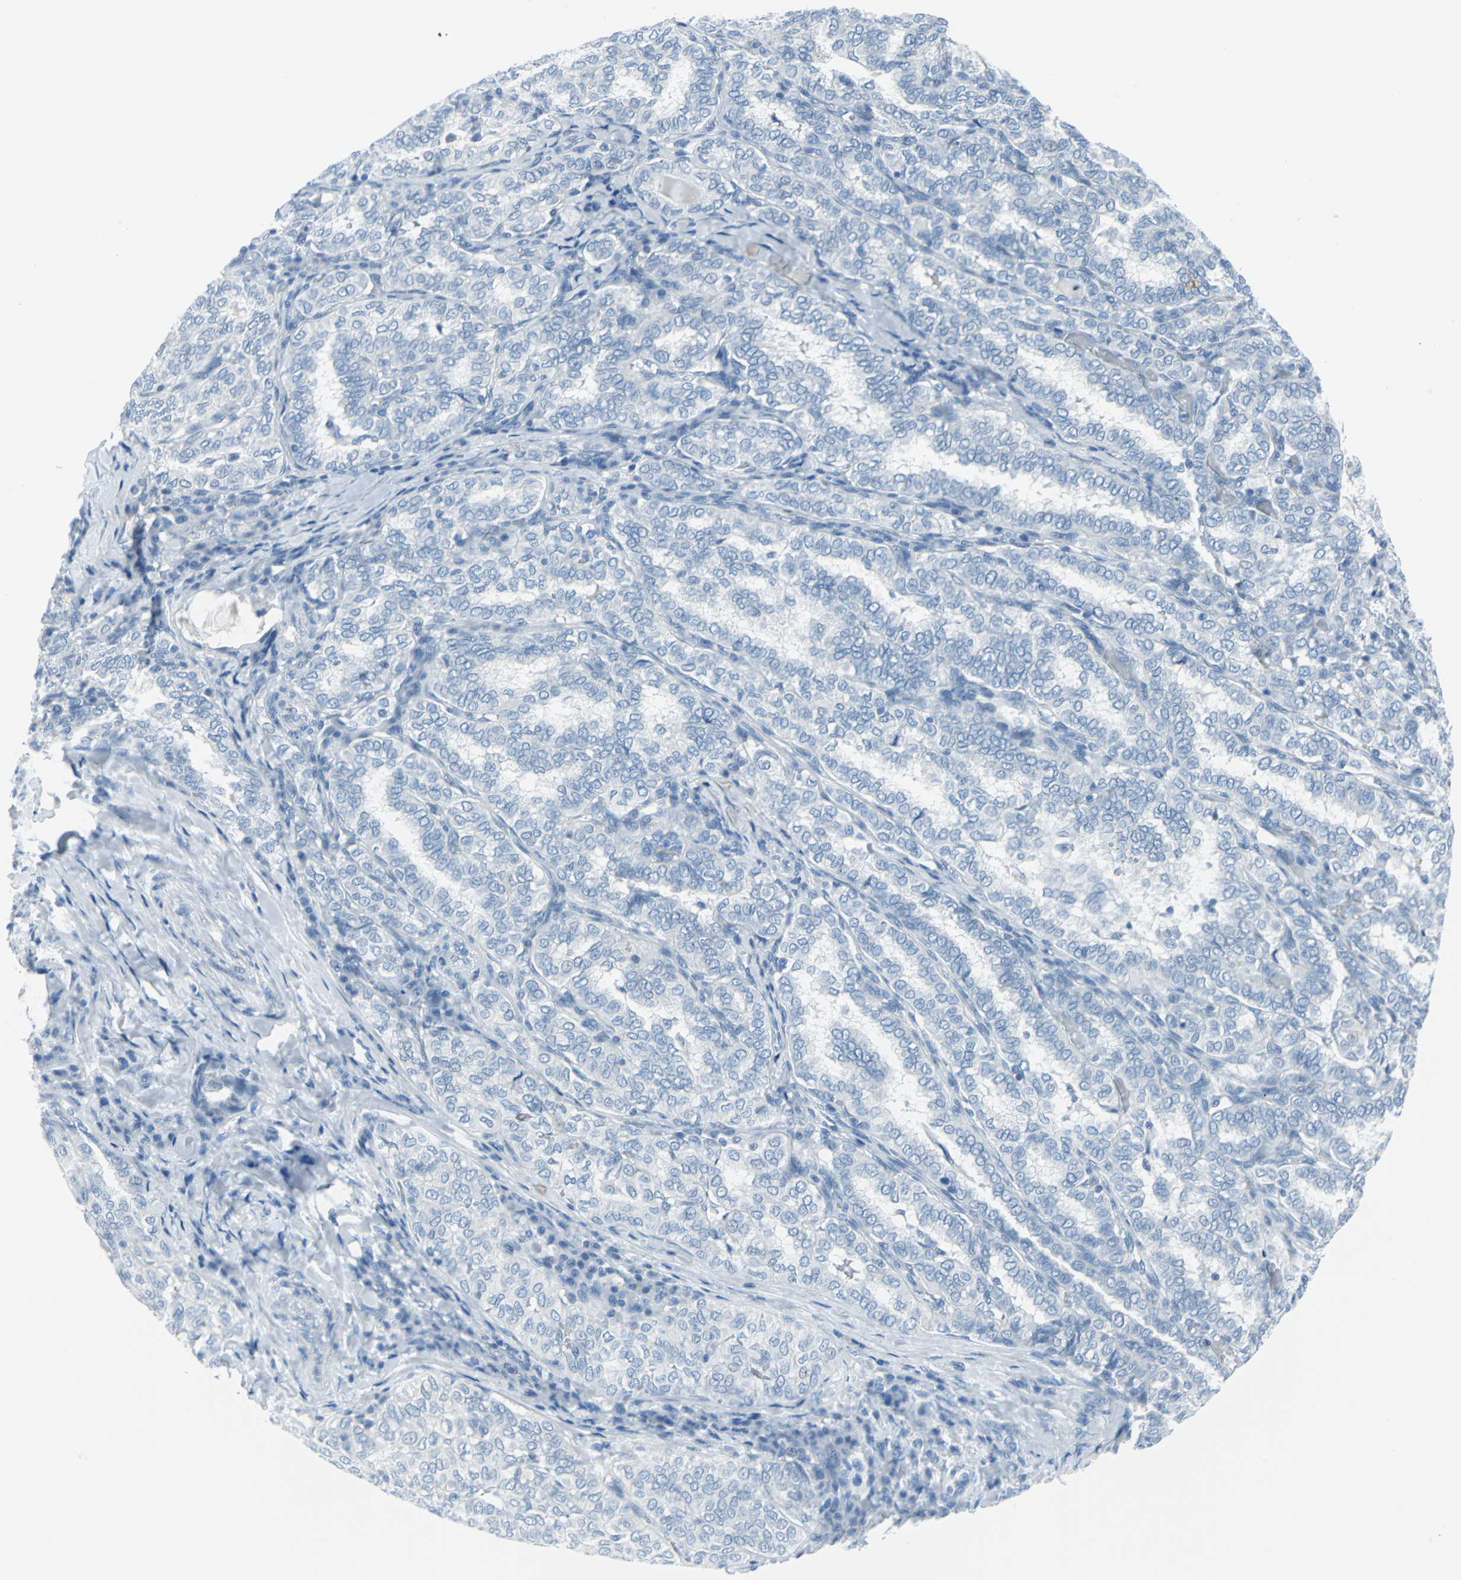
{"staining": {"intensity": "negative", "quantity": "none", "location": "none"}, "tissue": "thyroid cancer", "cell_type": "Tumor cells", "image_type": "cancer", "snomed": [{"axis": "morphology", "description": "Papillary adenocarcinoma, NOS"}, {"axis": "topography", "description": "Thyroid gland"}], "caption": "The micrograph shows no staining of tumor cells in thyroid cancer (papillary adenocarcinoma).", "gene": "CYB5A", "patient": {"sex": "female", "age": 30}}